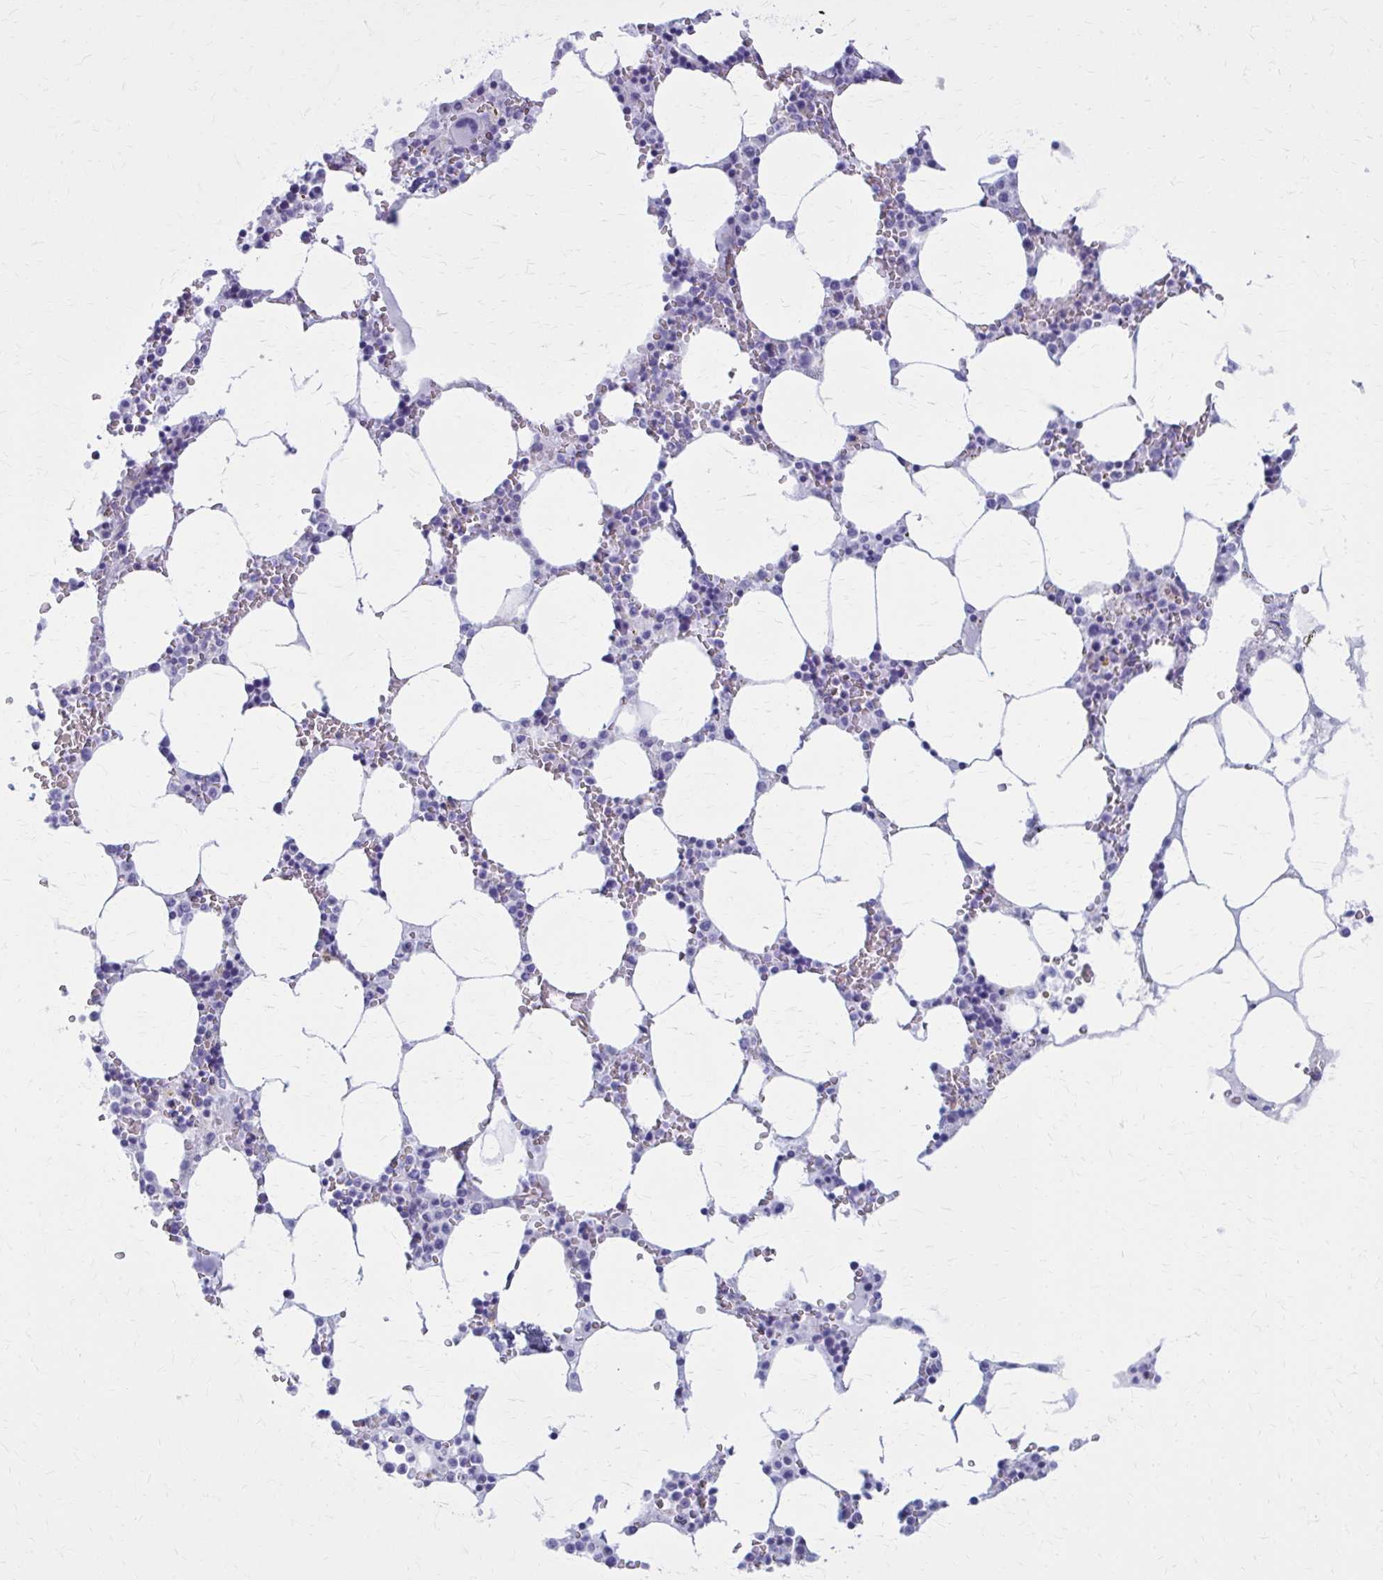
{"staining": {"intensity": "negative", "quantity": "none", "location": "none"}, "tissue": "bone marrow", "cell_type": "Hematopoietic cells", "image_type": "normal", "snomed": [{"axis": "morphology", "description": "Normal tissue, NOS"}, {"axis": "topography", "description": "Bone marrow"}], "caption": "This histopathology image is of benign bone marrow stained with immunohistochemistry (IHC) to label a protein in brown with the nuclei are counter-stained blue. There is no staining in hematopoietic cells.", "gene": "GFAP", "patient": {"sex": "male", "age": 64}}